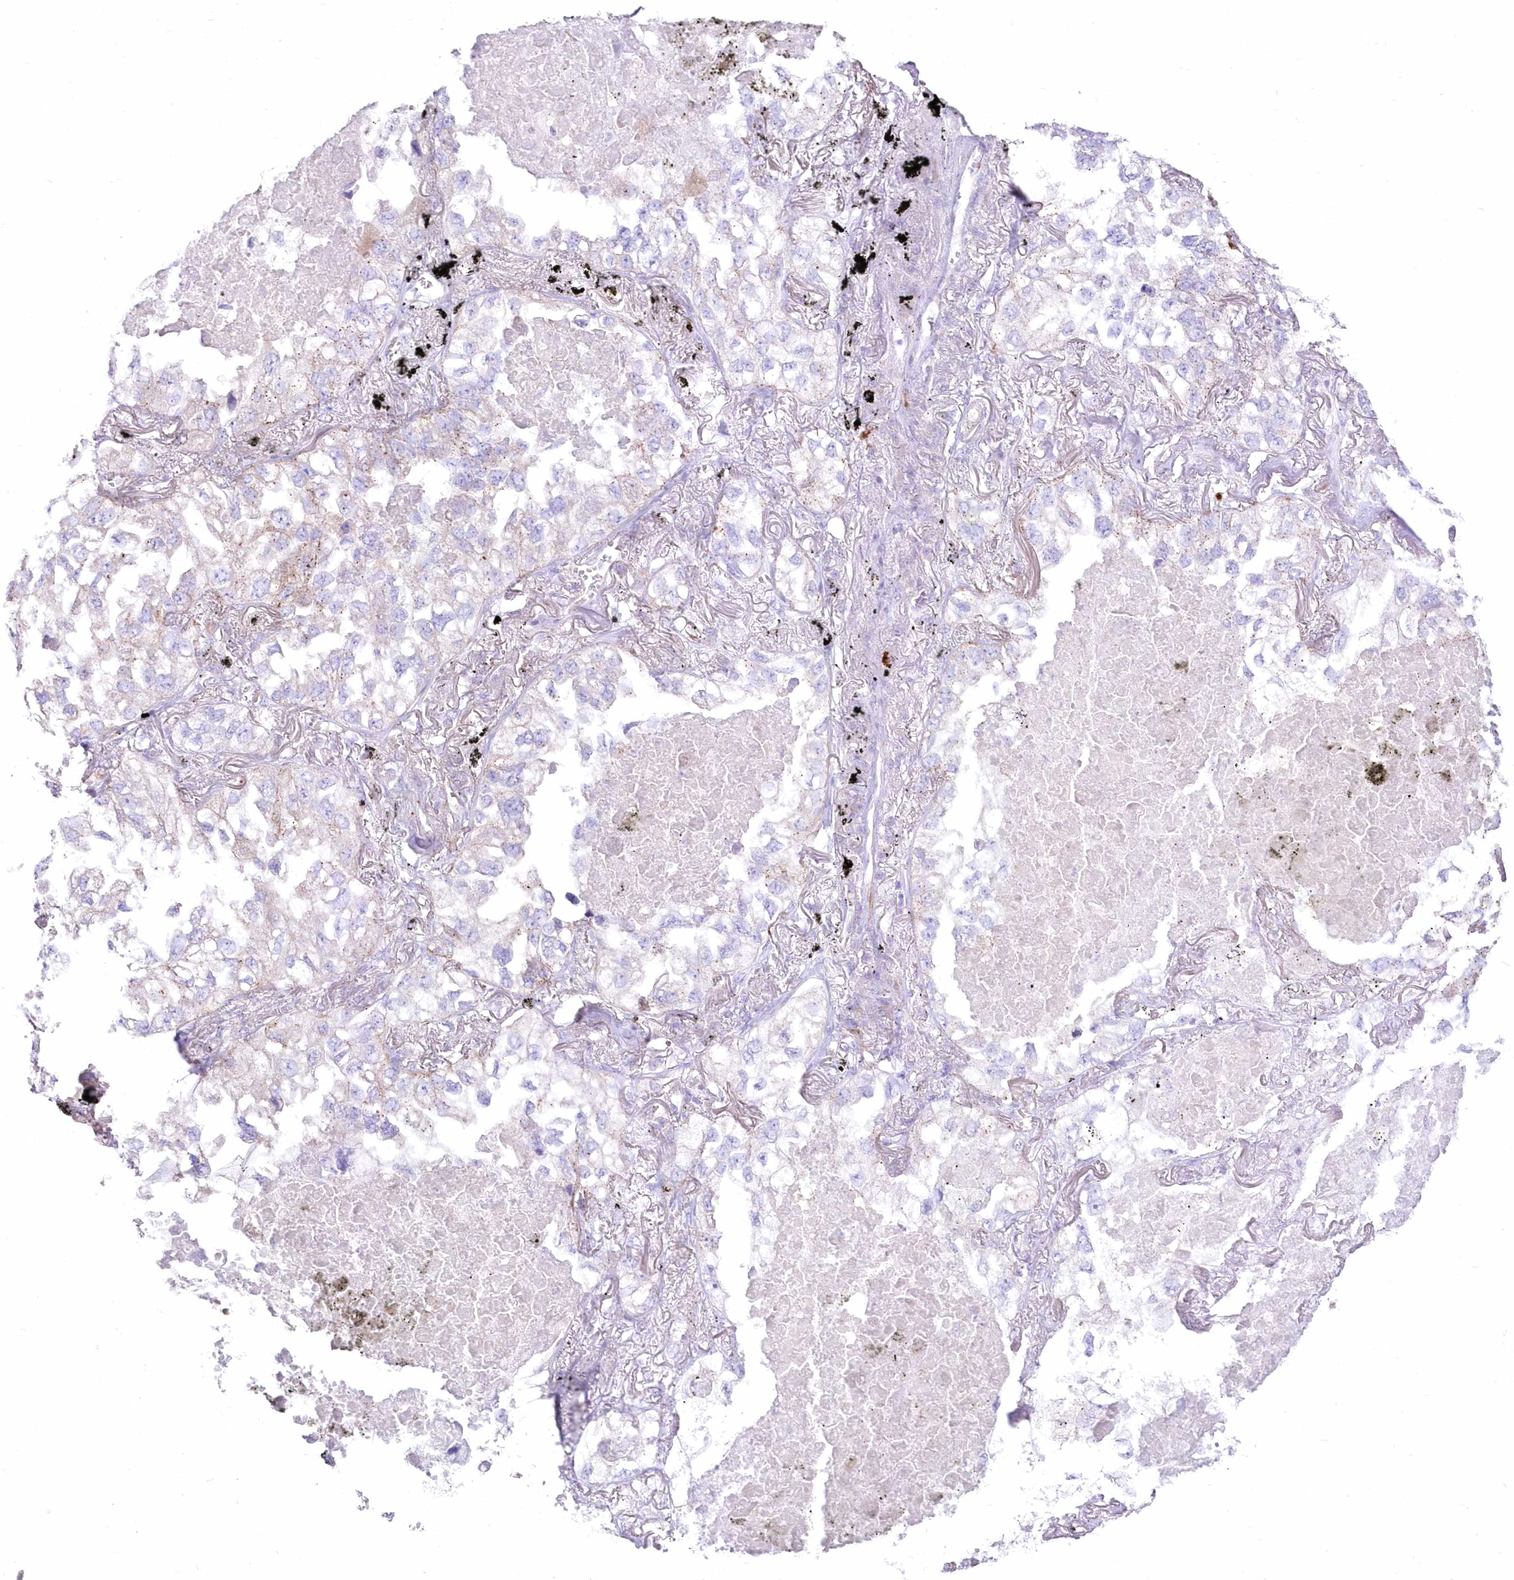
{"staining": {"intensity": "negative", "quantity": "none", "location": "none"}, "tissue": "lung cancer", "cell_type": "Tumor cells", "image_type": "cancer", "snomed": [{"axis": "morphology", "description": "Adenocarcinoma, NOS"}, {"axis": "topography", "description": "Lung"}], "caption": "IHC of human adenocarcinoma (lung) displays no positivity in tumor cells.", "gene": "ZNF843", "patient": {"sex": "male", "age": 65}}